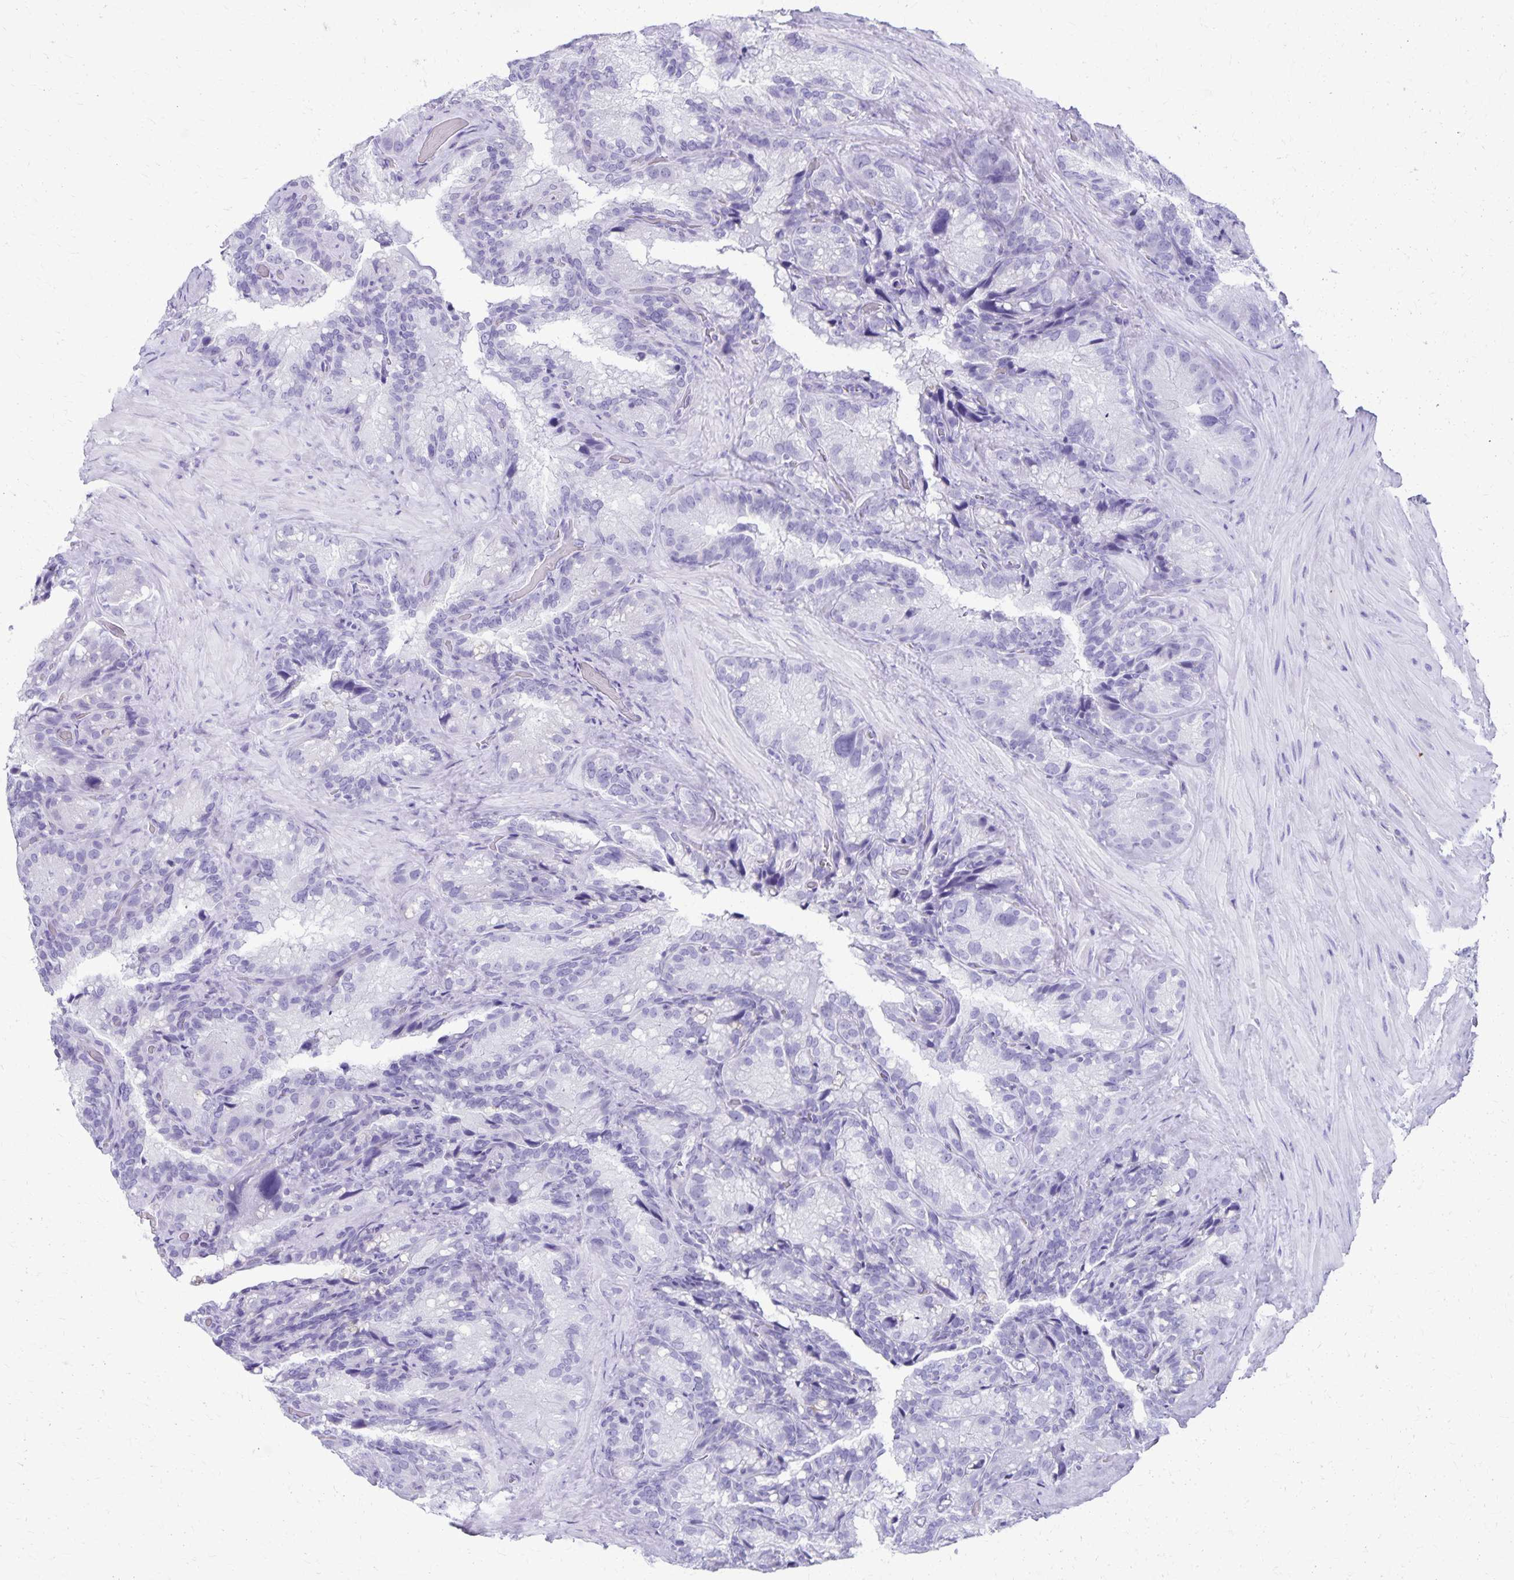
{"staining": {"intensity": "negative", "quantity": "none", "location": "none"}, "tissue": "seminal vesicle", "cell_type": "Glandular cells", "image_type": "normal", "snomed": [{"axis": "morphology", "description": "Normal tissue, NOS"}, {"axis": "topography", "description": "Seminal veicle"}], "caption": "IHC of normal seminal vesicle shows no expression in glandular cells.", "gene": "DEFA5", "patient": {"sex": "male", "age": 60}}